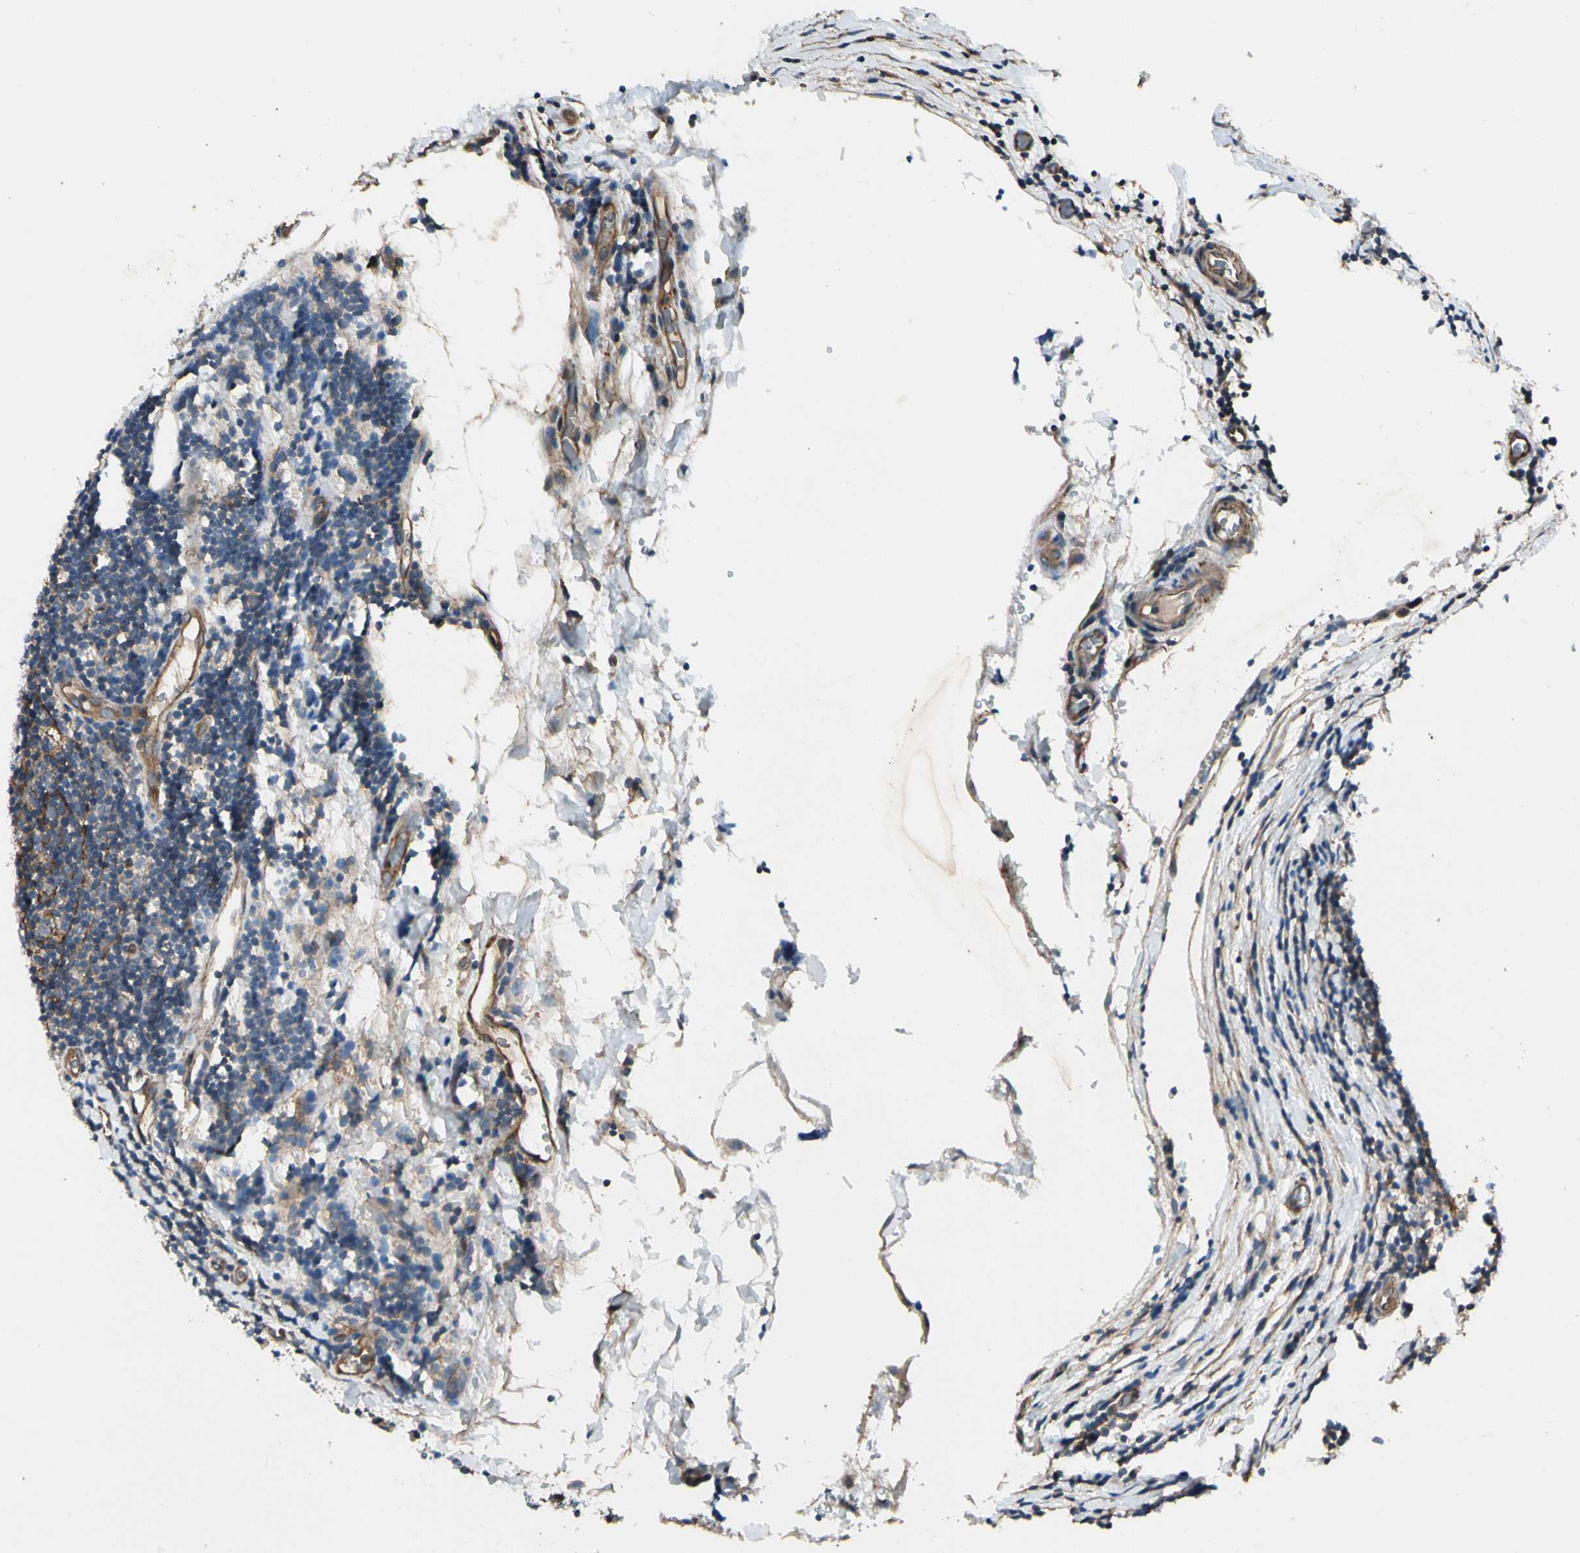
{"staining": {"intensity": "negative", "quantity": "none", "location": "none"}, "tissue": "lymphoma", "cell_type": "Tumor cells", "image_type": "cancer", "snomed": [{"axis": "morphology", "description": "Malignant lymphoma, non-Hodgkin's type, Low grade"}, {"axis": "topography", "description": "Lymph node"}], "caption": "This image is of lymphoma stained with IHC to label a protein in brown with the nuclei are counter-stained blue. There is no positivity in tumor cells.", "gene": "ROCK2", "patient": {"sex": "male", "age": 83}}